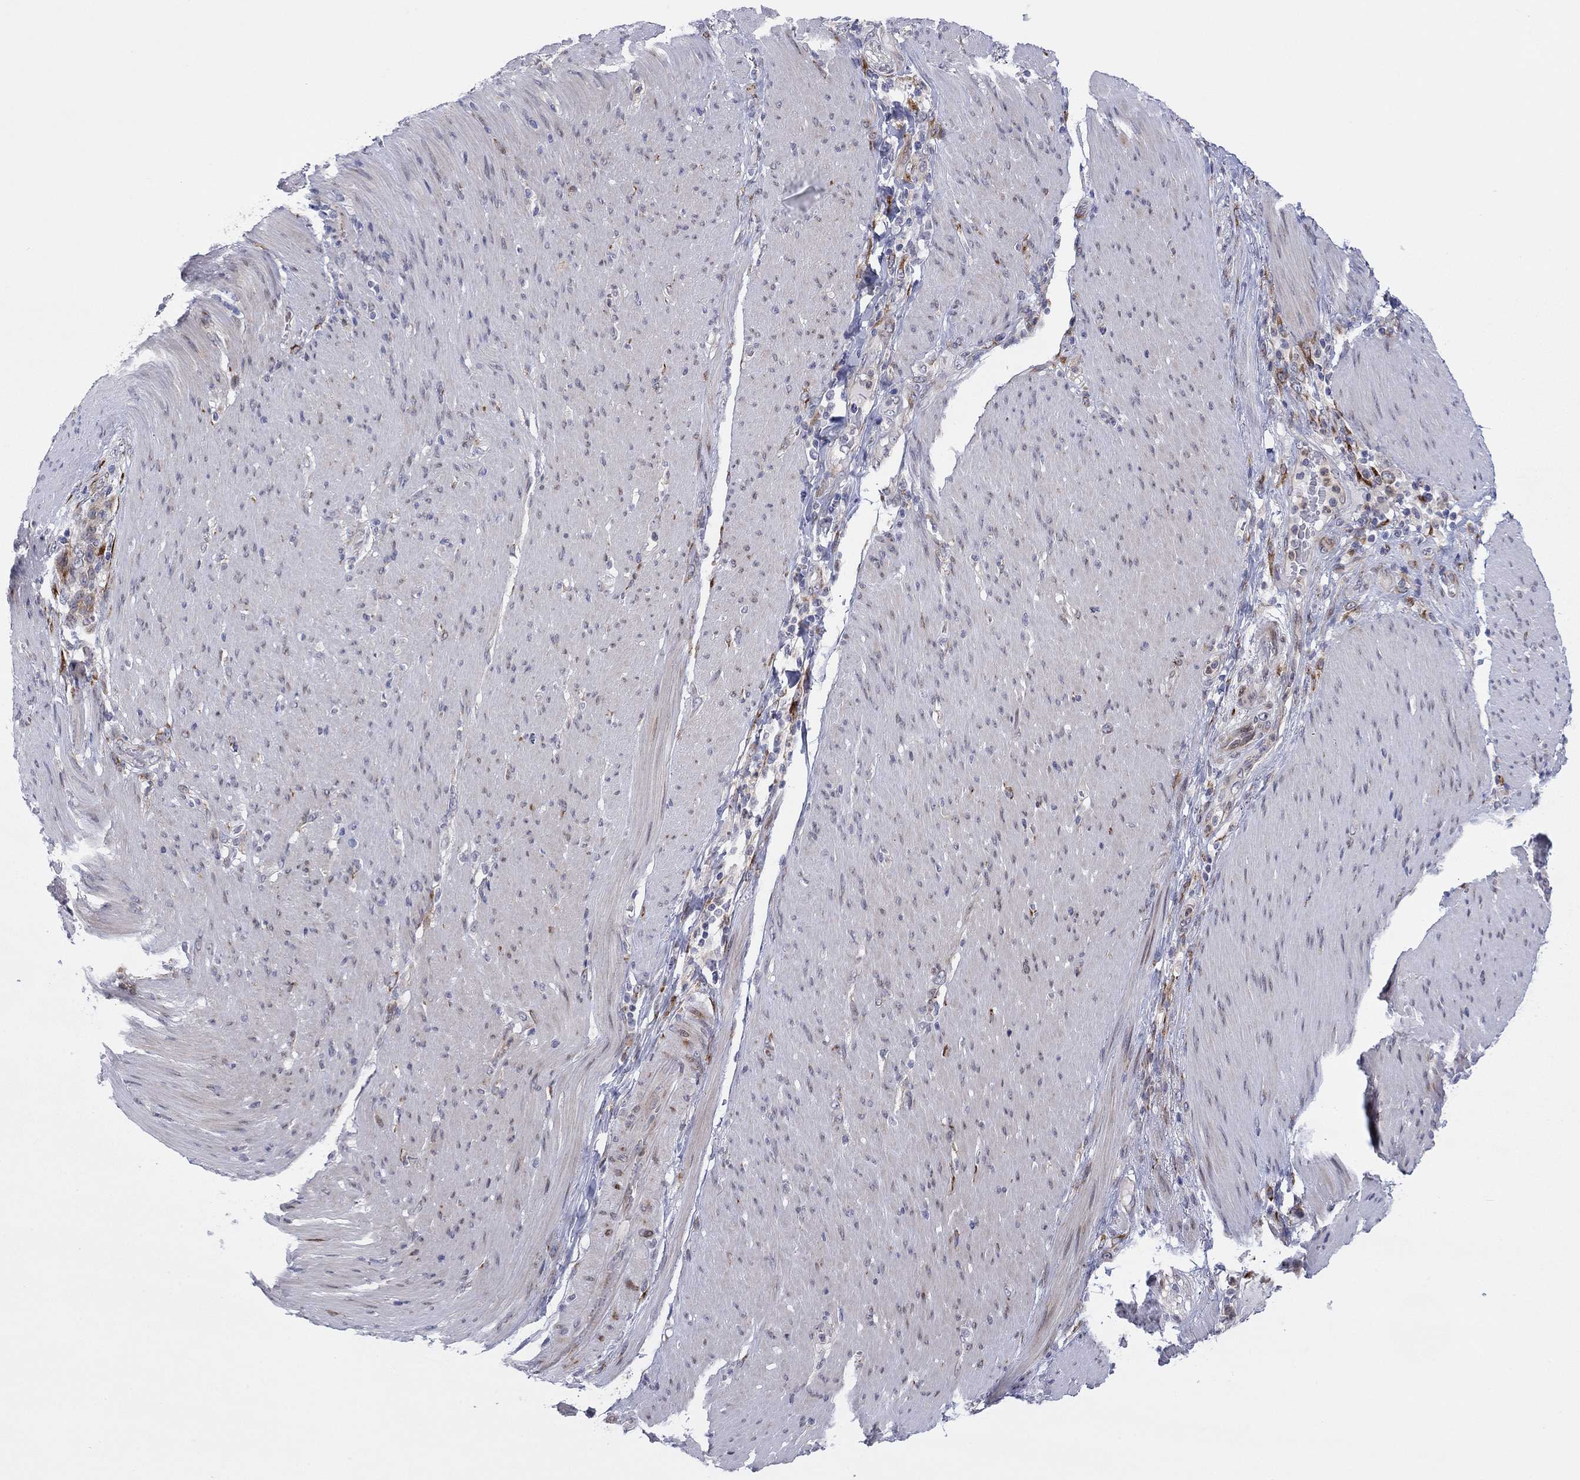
{"staining": {"intensity": "weak", "quantity": "25%-75%", "location": "cytoplasmic/membranous"}, "tissue": "stomach cancer", "cell_type": "Tumor cells", "image_type": "cancer", "snomed": [{"axis": "morphology", "description": "Adenocarcinoma, NOS"}, {"axis": "topography", "description": "Stomach"}], "caption": "IHC histopathology image of stomach adenocarcinoma stained for a protein (brown), which exhibits low levels of weak cytoplasmic/membranous positivity in approximately 25%-75% of tumor cells.", "gene": "TTC21B", "patient": {"sex": "female", "age": 79}}